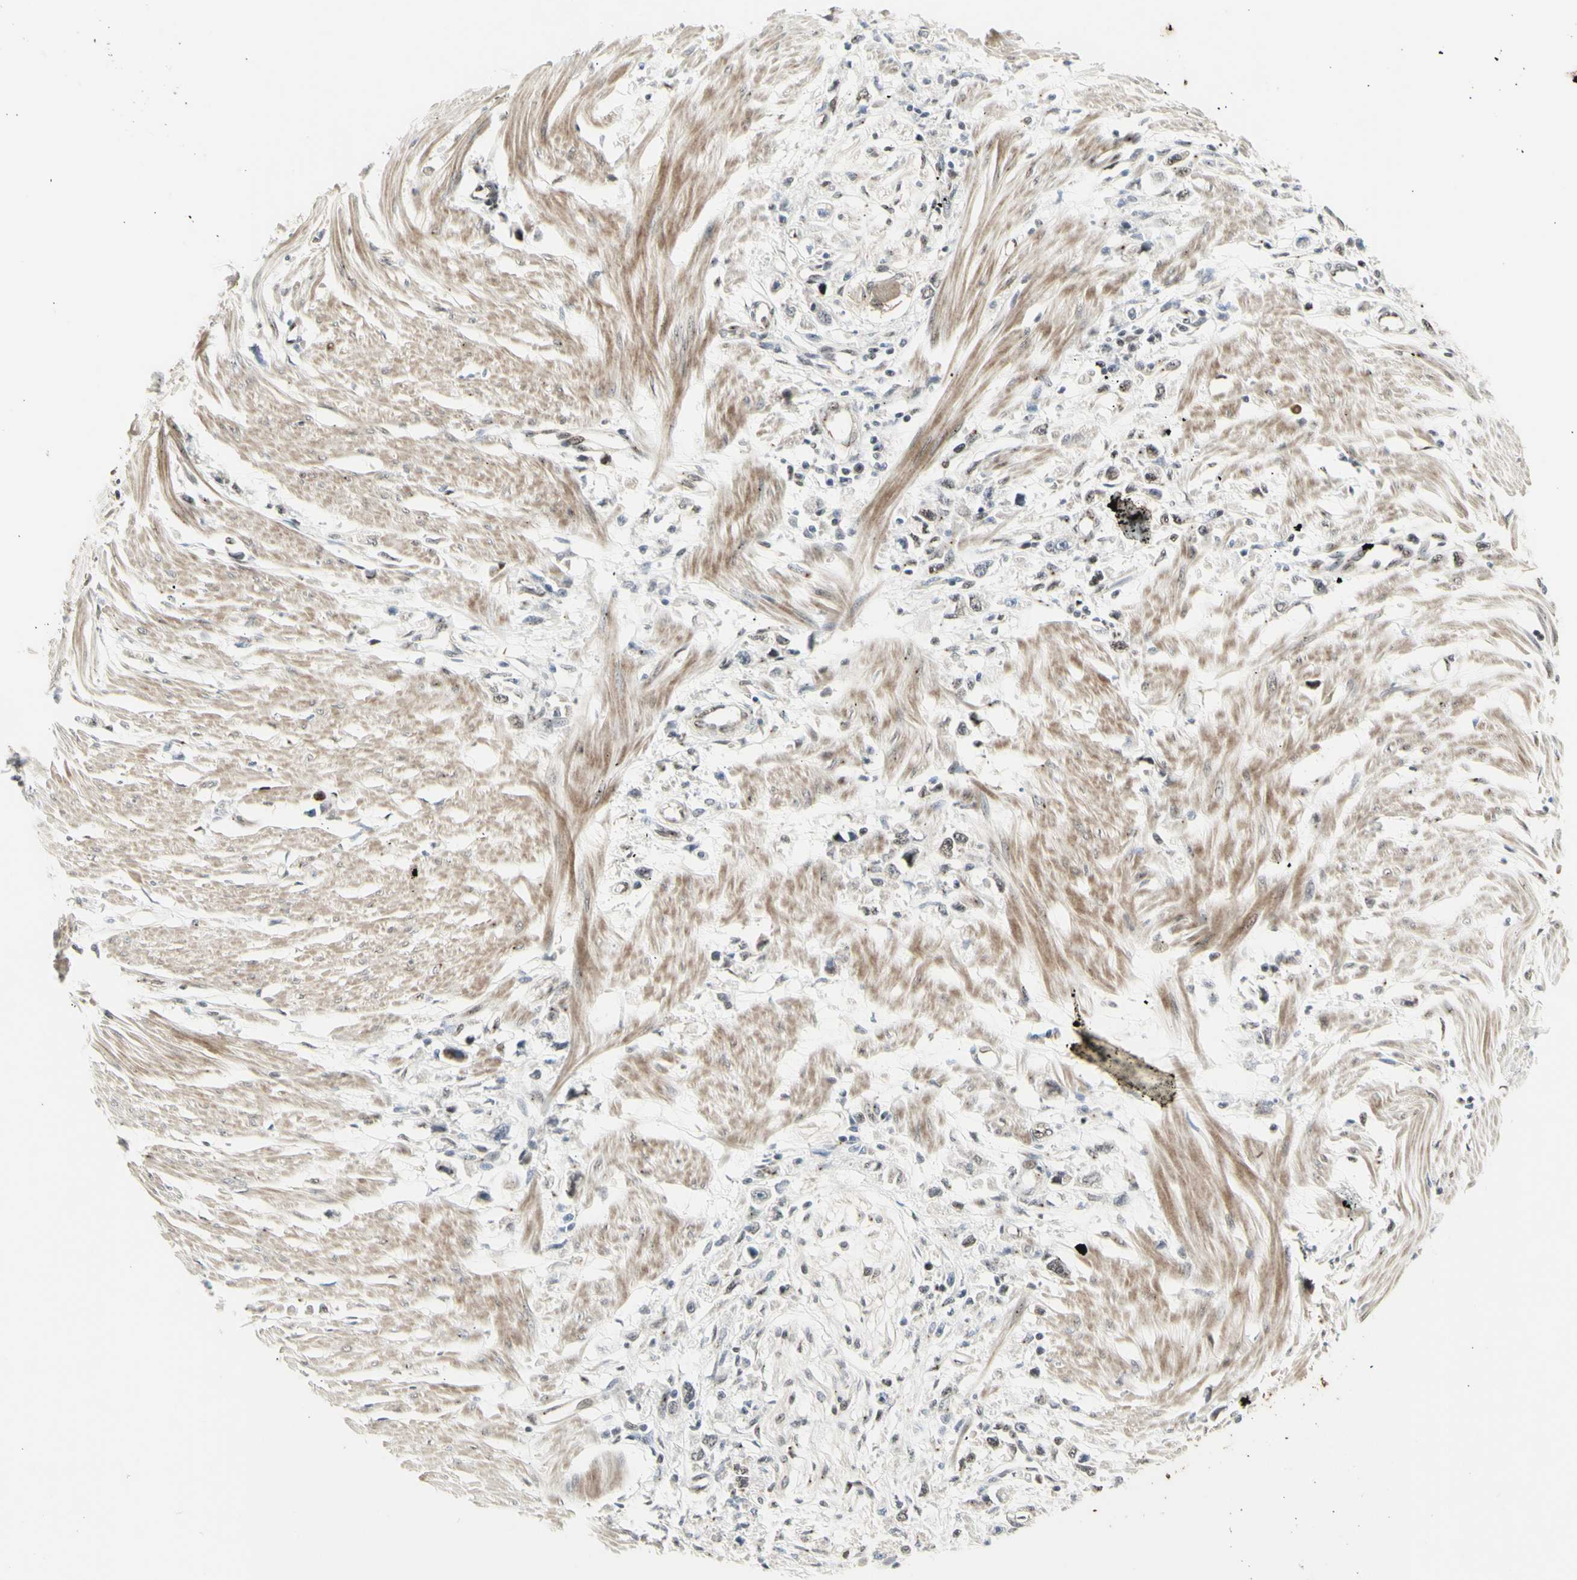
{"staining": {"intensity": "weak", "quantity": "<25%", "location": "nuclear"}, "tissue": "stomach cancer", "cell_type": "Tumor cells", "image_type": "cancer", "snomed": [{"axis": "morphology", "description": "Adenocarcinoma, NOS"}, {"axis": "topography", "description": "Stomach"}], "caption": "A histopathology image of human stomach cancer is negative for staining in tumor cells. Brightfield microscopy of immunohistochemistry stained with DAB (brown) and hematoxylin (blue), captured at high magnification.", "gene": "DHRS7B", "patient": {"sex": "female", "age": 59}}